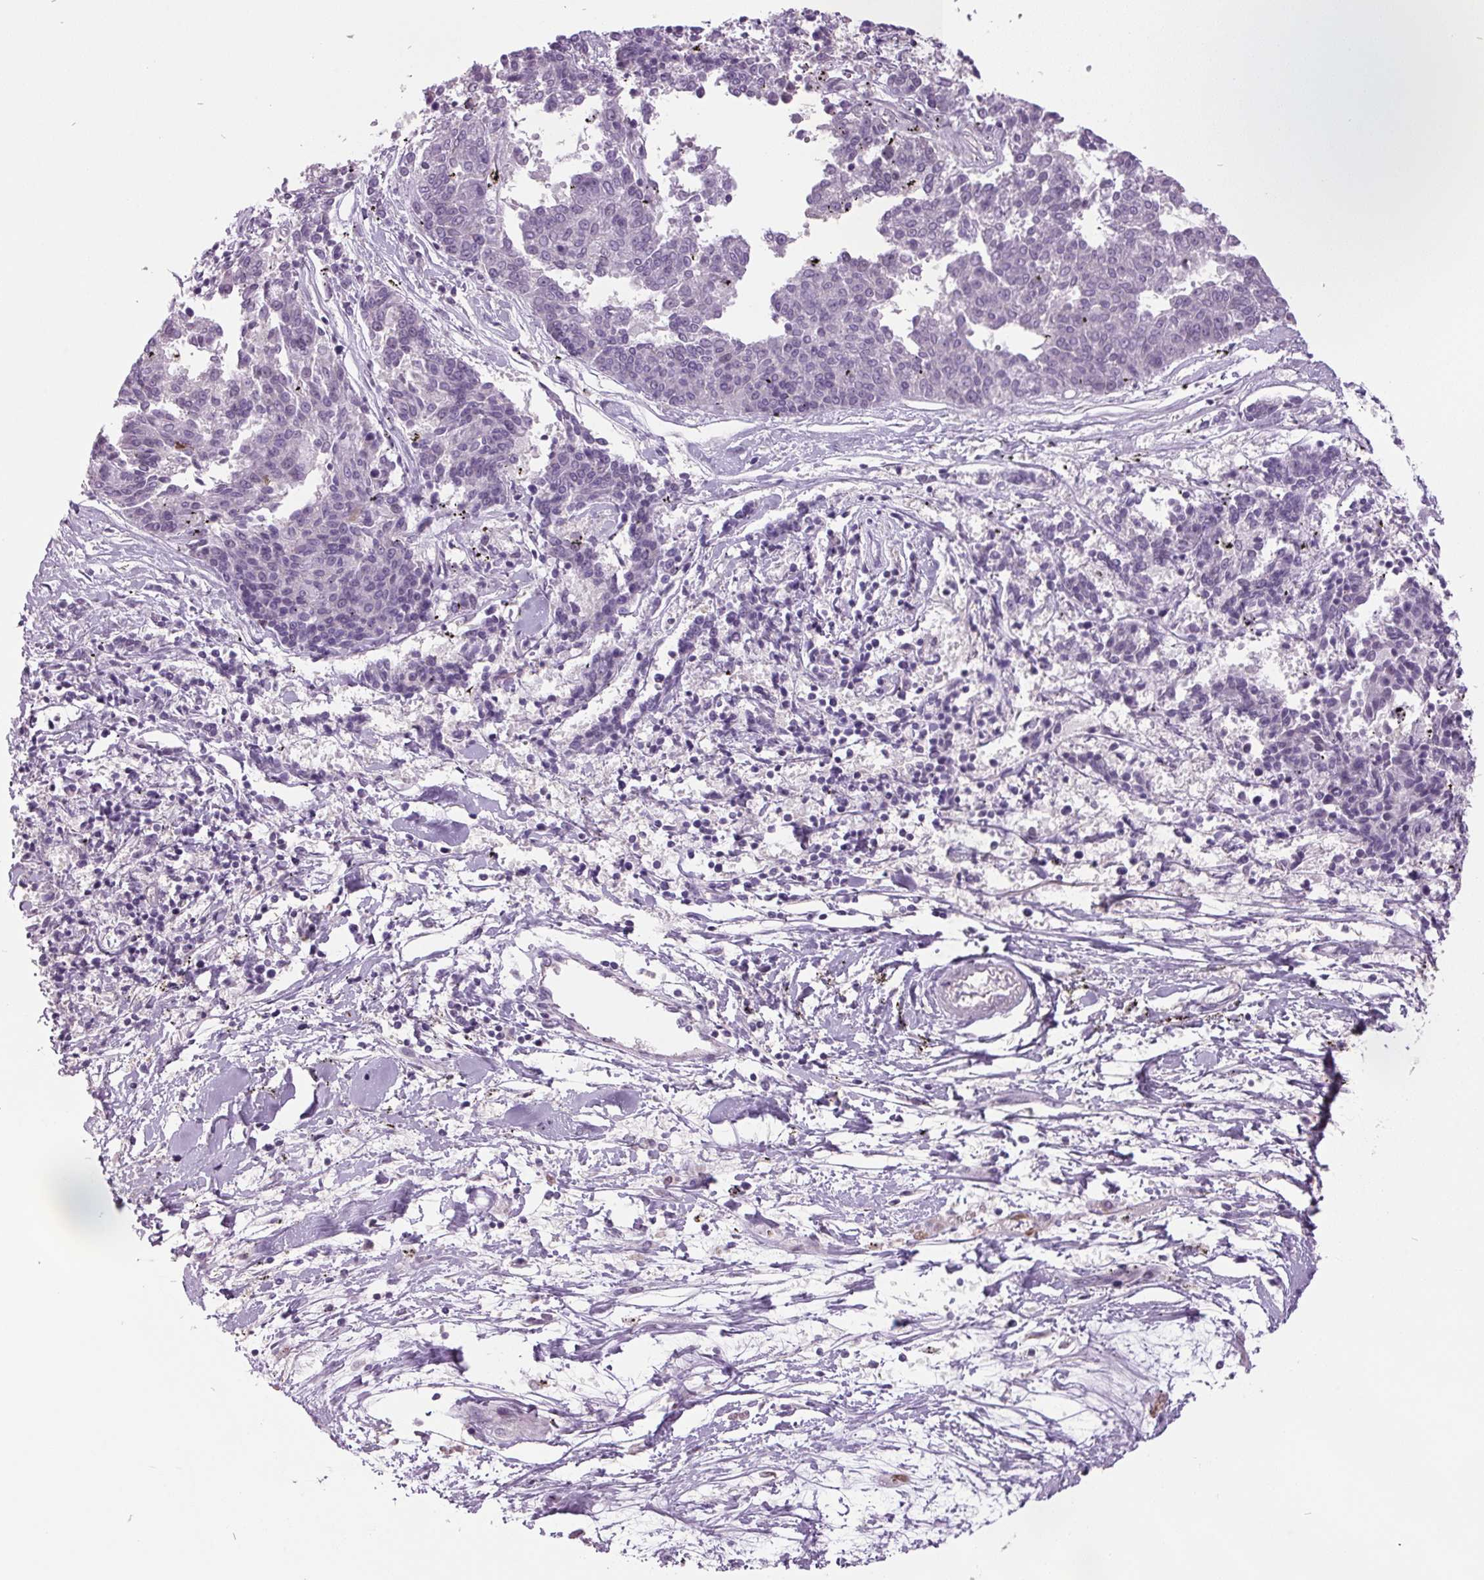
{"staining": {"intensity": "negative", "quantity": "none", "location": "none"}, "tissue": "melanoma", "cell_type": "Tumor cells", "image_type": "cancer", "snomed": [{"axis": "morphology", "description": "Malignant melanoma, NOS"}, {"axis": "topography", "description": "Skin"}], "caption": "High power microscopy histopathology image of an immunohistochemistry (IHC) micrograph of melanoma, revealing no significant staining in tumor cells.", "gene": "C2orf16", "patient": {"sex": "female", "age": 72}}